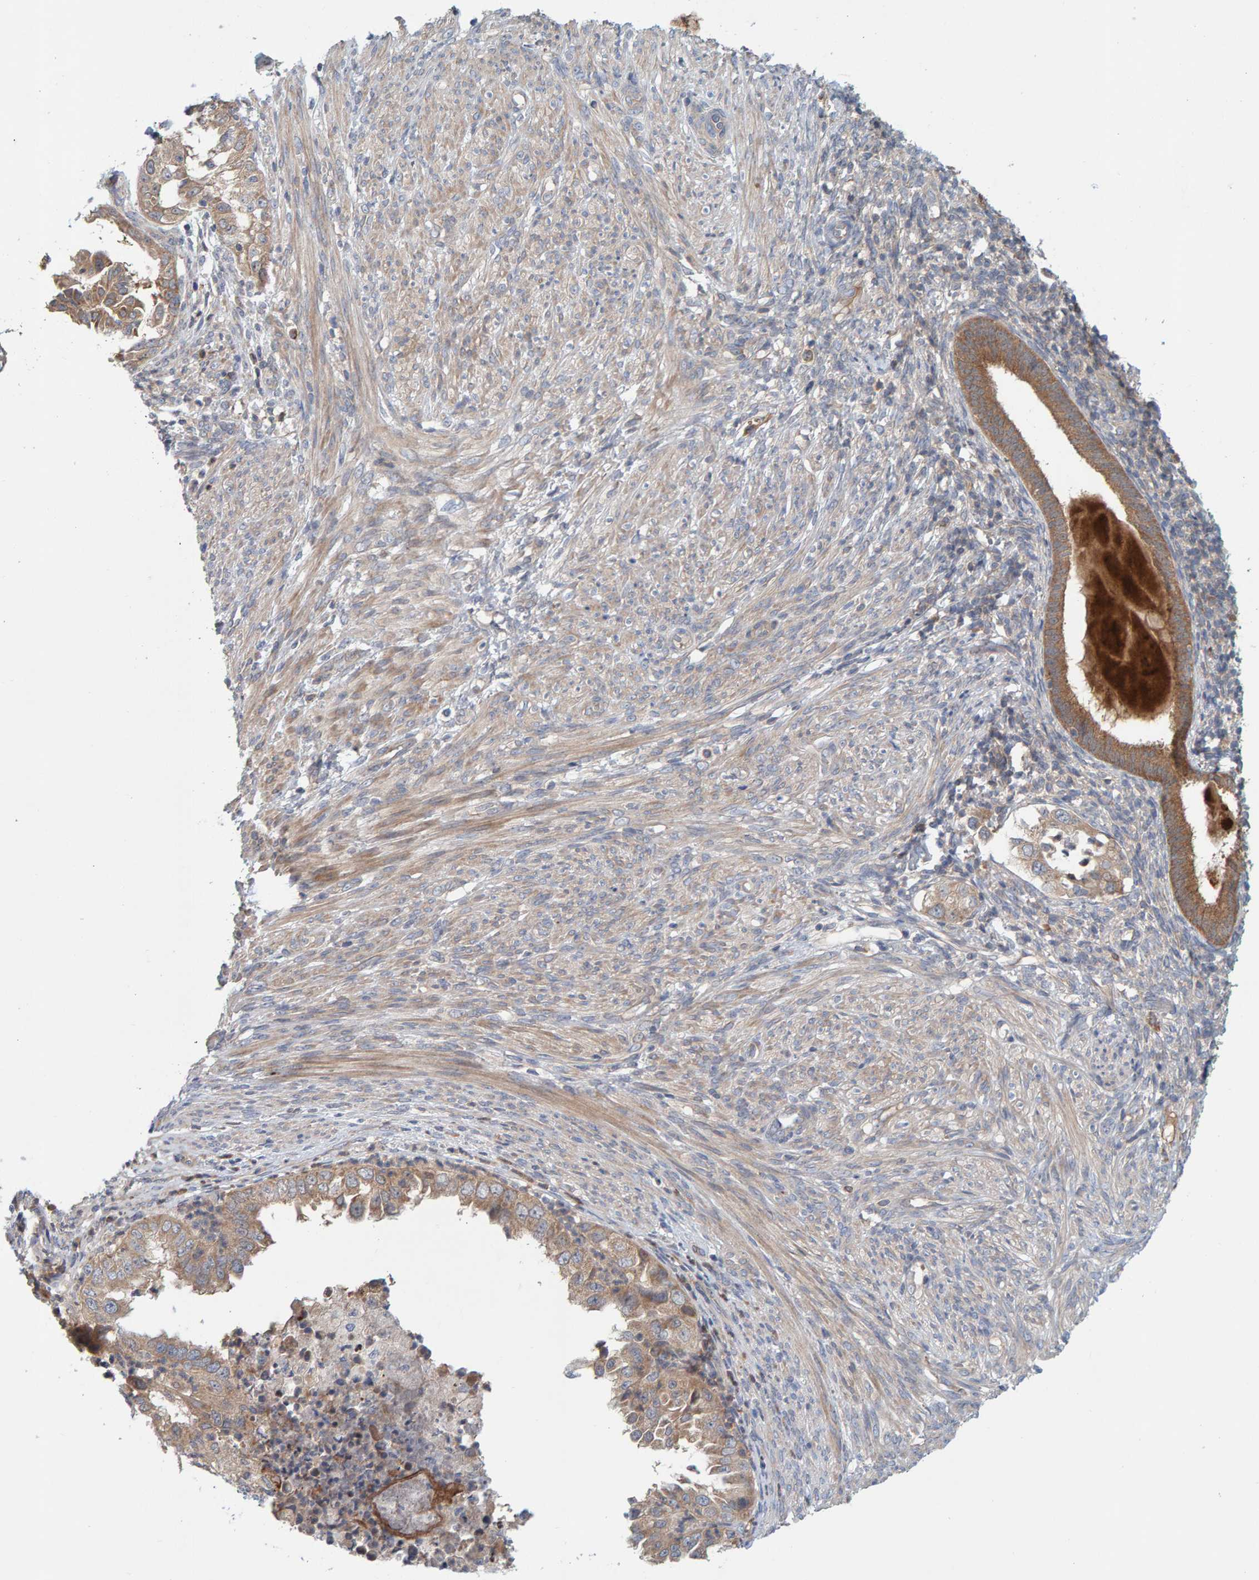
{"staining": {"intensity": "moderate", "quantity": ">75%", "location": "cytoplasmic/membranous"}, "tissue": "endometrial cancer", "cell_type": "Tumor cells", "image_type": "cancer", "snomed": [{"axis": "morphology", "description": "Adenocarcinoma, NOS"}, {"axis": "topography", "description": "Endometrium"}], "caption": "About >75% of tumor cells in human endometrial cancer demonstrate moderate cytoplasmic/membranous protein expression as visualized by brown immunohistochemical staining.", "gene": "TATDN1", "patient": {"sex": "female", "age": 85}}